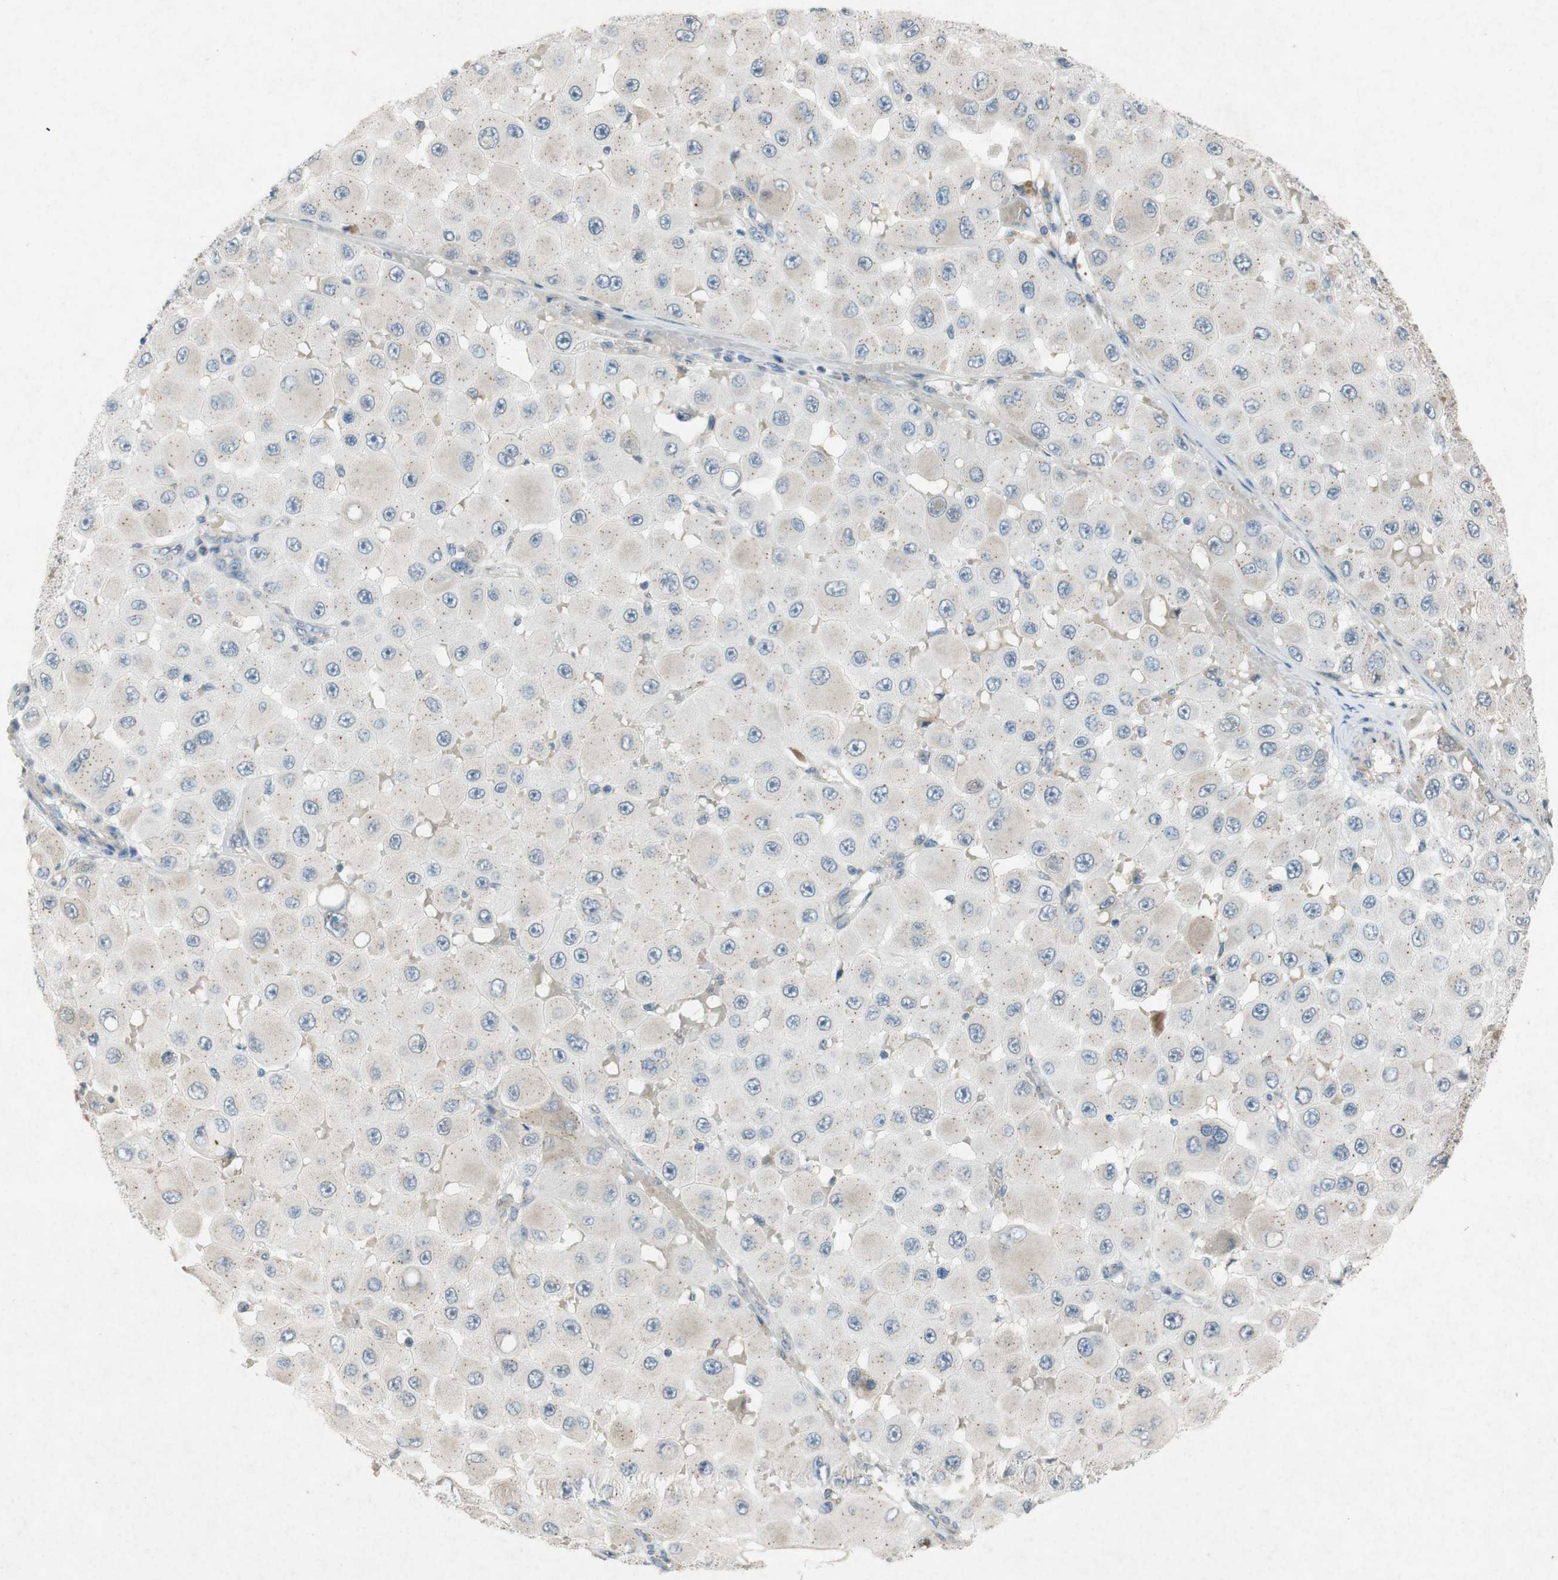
{"staining": {"intensity": "weak", "quantity": ">75%", "location": "cytoplasmic/membranous"}, "tissue": "melanoma", "cell_type": "Tumor cells", "image_type": "cancer", "snomed": [{"axis": "morphology", "description": "Malignant melanoma, NOS"}, {"axis": "topography", "description": "Skin"}], "caption": "DAB (3,3'-diaminobenzidine) immunohistochemical staining of melanoma reveals weak cytoplasmic/membranous protein positivity in about >75% of tumor cells.", "gene": "ADD2", "patient": {"sex": "female", "age": 81}}